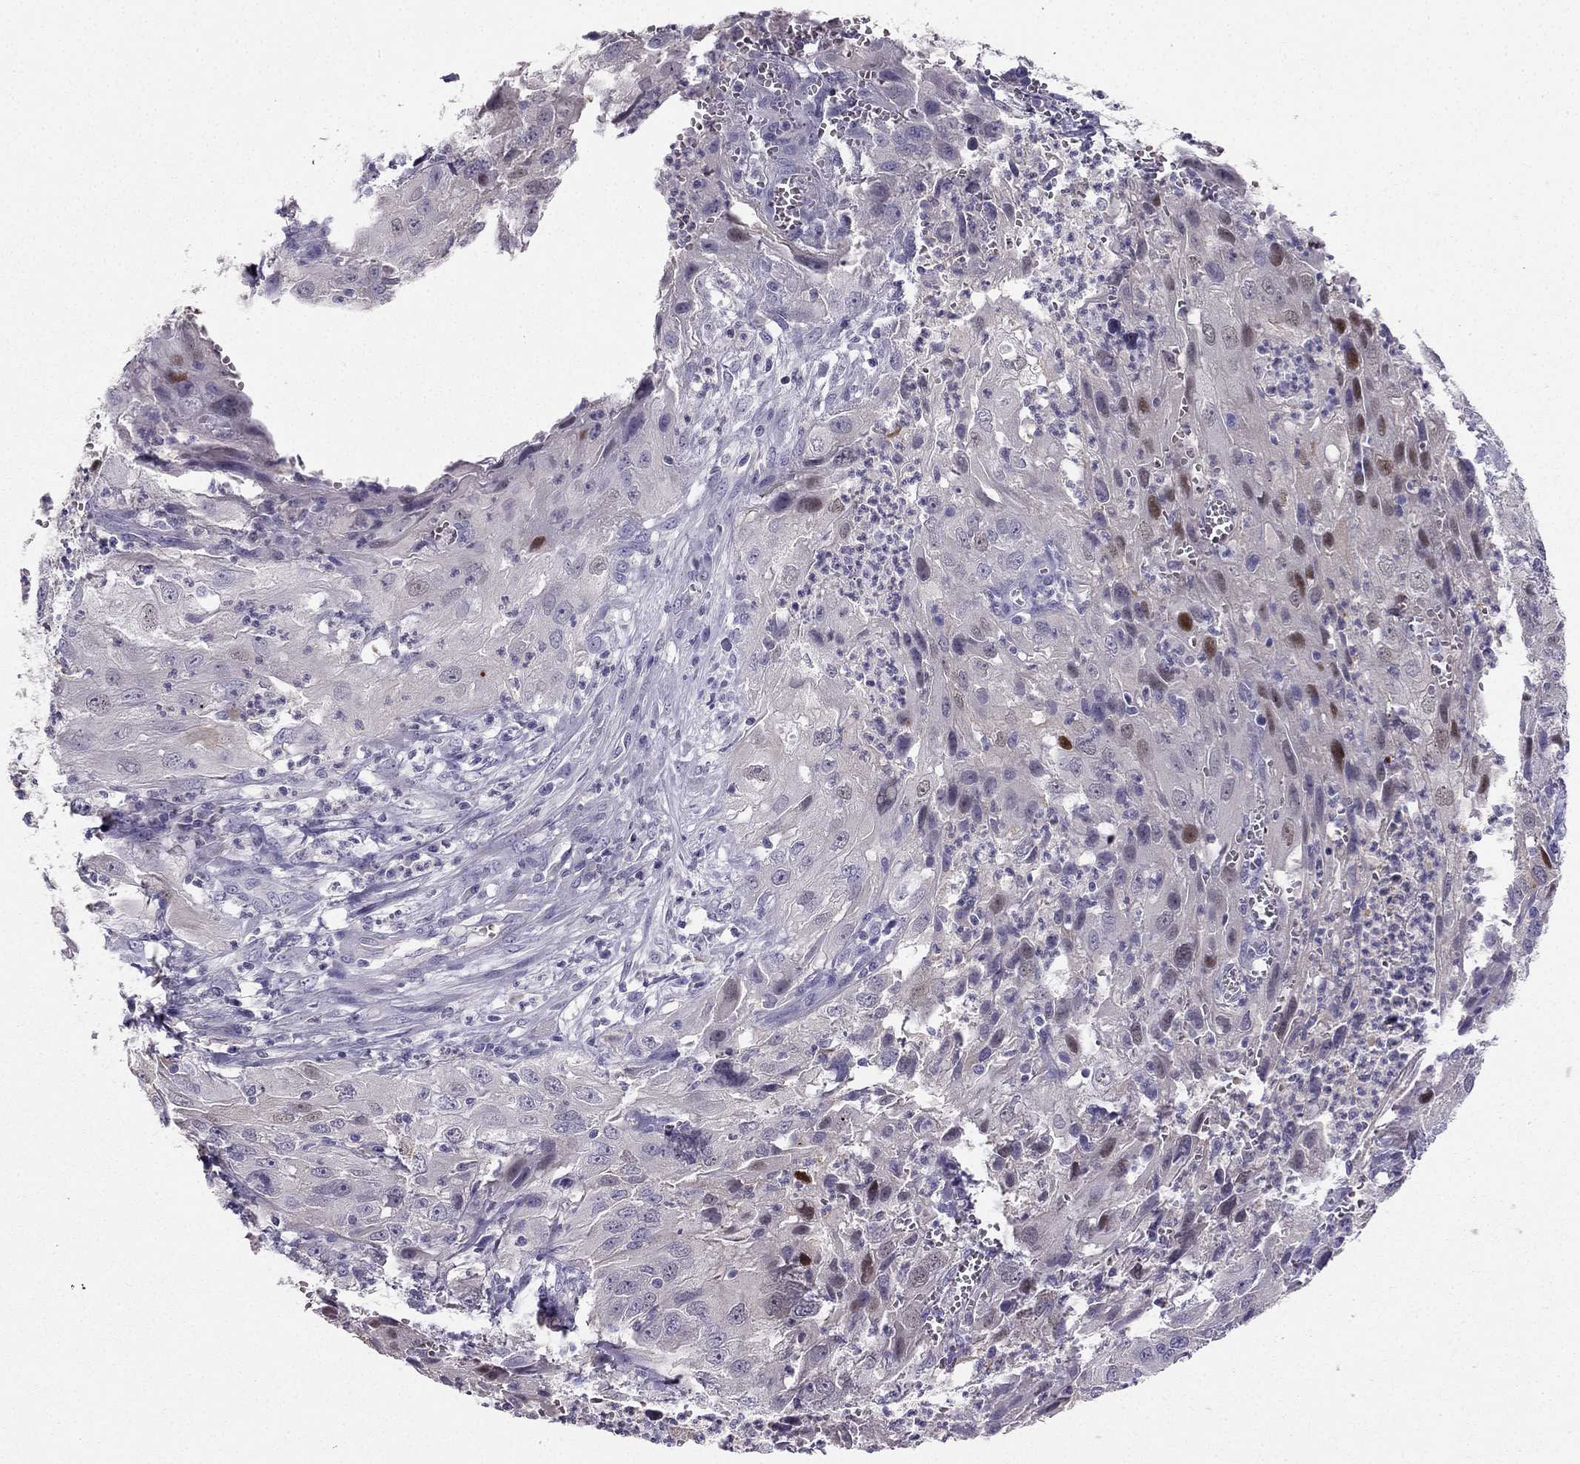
{"staining": {"intensity": "moderate", "quantity": "<25%", "location": "nuclear"}, "tissue": "cervical cancer", "cell_type": "Tumor cells", "image_type": "cancer", "snomed": [{"axis": "morphology", "description": "Squamous cell carcinoma, NOS"}, {"axis": "topography", "description": "Cervix"}], "caption": "This micrograph exhibits IHC staining of human cervical squamous cell carcinoma, with low moderate nuclear staining in about <25% of tumor cells.", "gene": "RSPH14", "patient": {"sex": "female", "age": 32}}